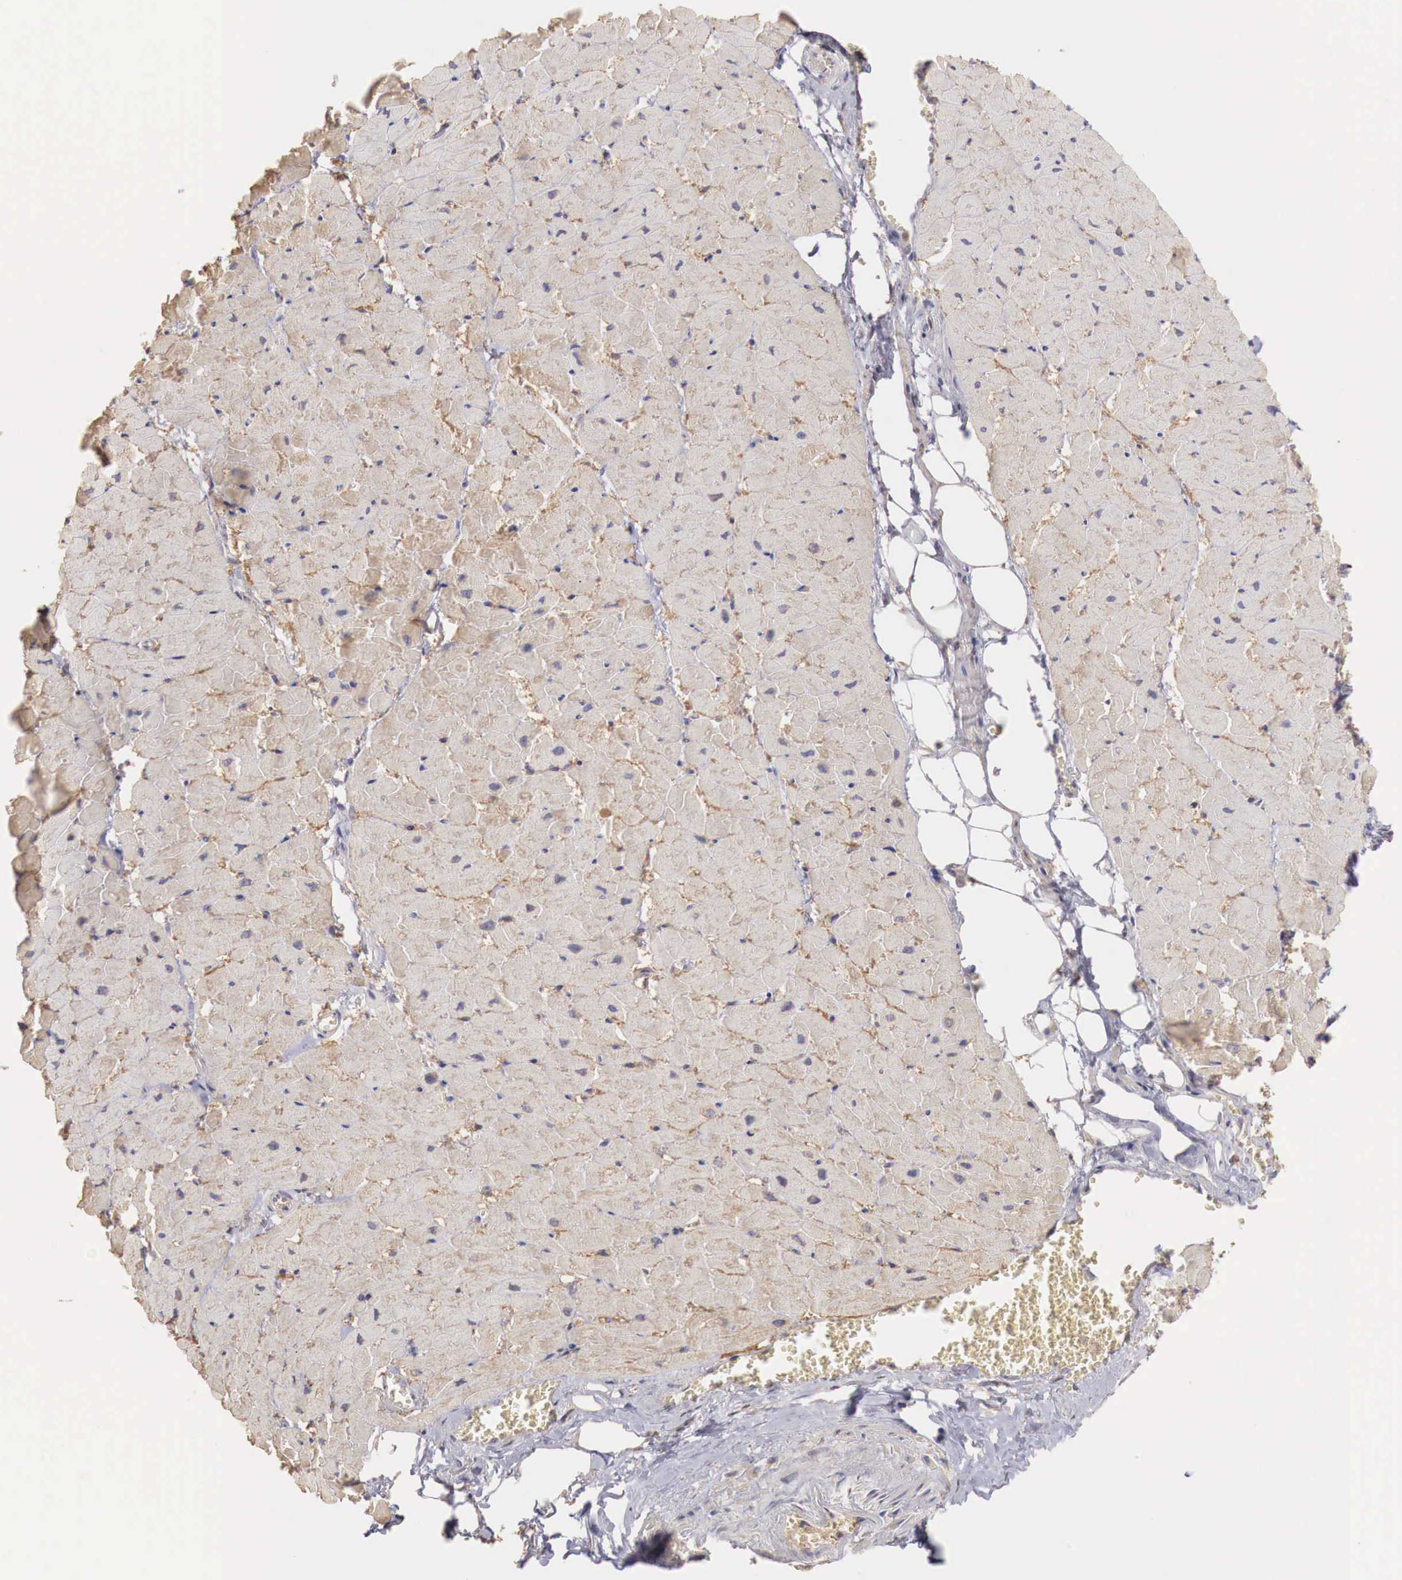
{"staining": {"intensity": "weak", "quantity": ">75%", "location": "cytoplasmic/membranous"}, "tissue": "heart muscle", "cell_type": "Cardiomyocytes", "image_type": "normal", "snomed": [{"axis": "morphology", "description": "Normal tissue, NOS"}, {"axis": "topography", "description": "Heart"}], "caption": "This is an image of immunohistochemistry staining of benign heart muscle, which shows weak positivity in the cytoplasmic/membranous of cardiomyocytes.", "gene": "TBC1D9", "patient": {"sex": "female", "age": 19}}